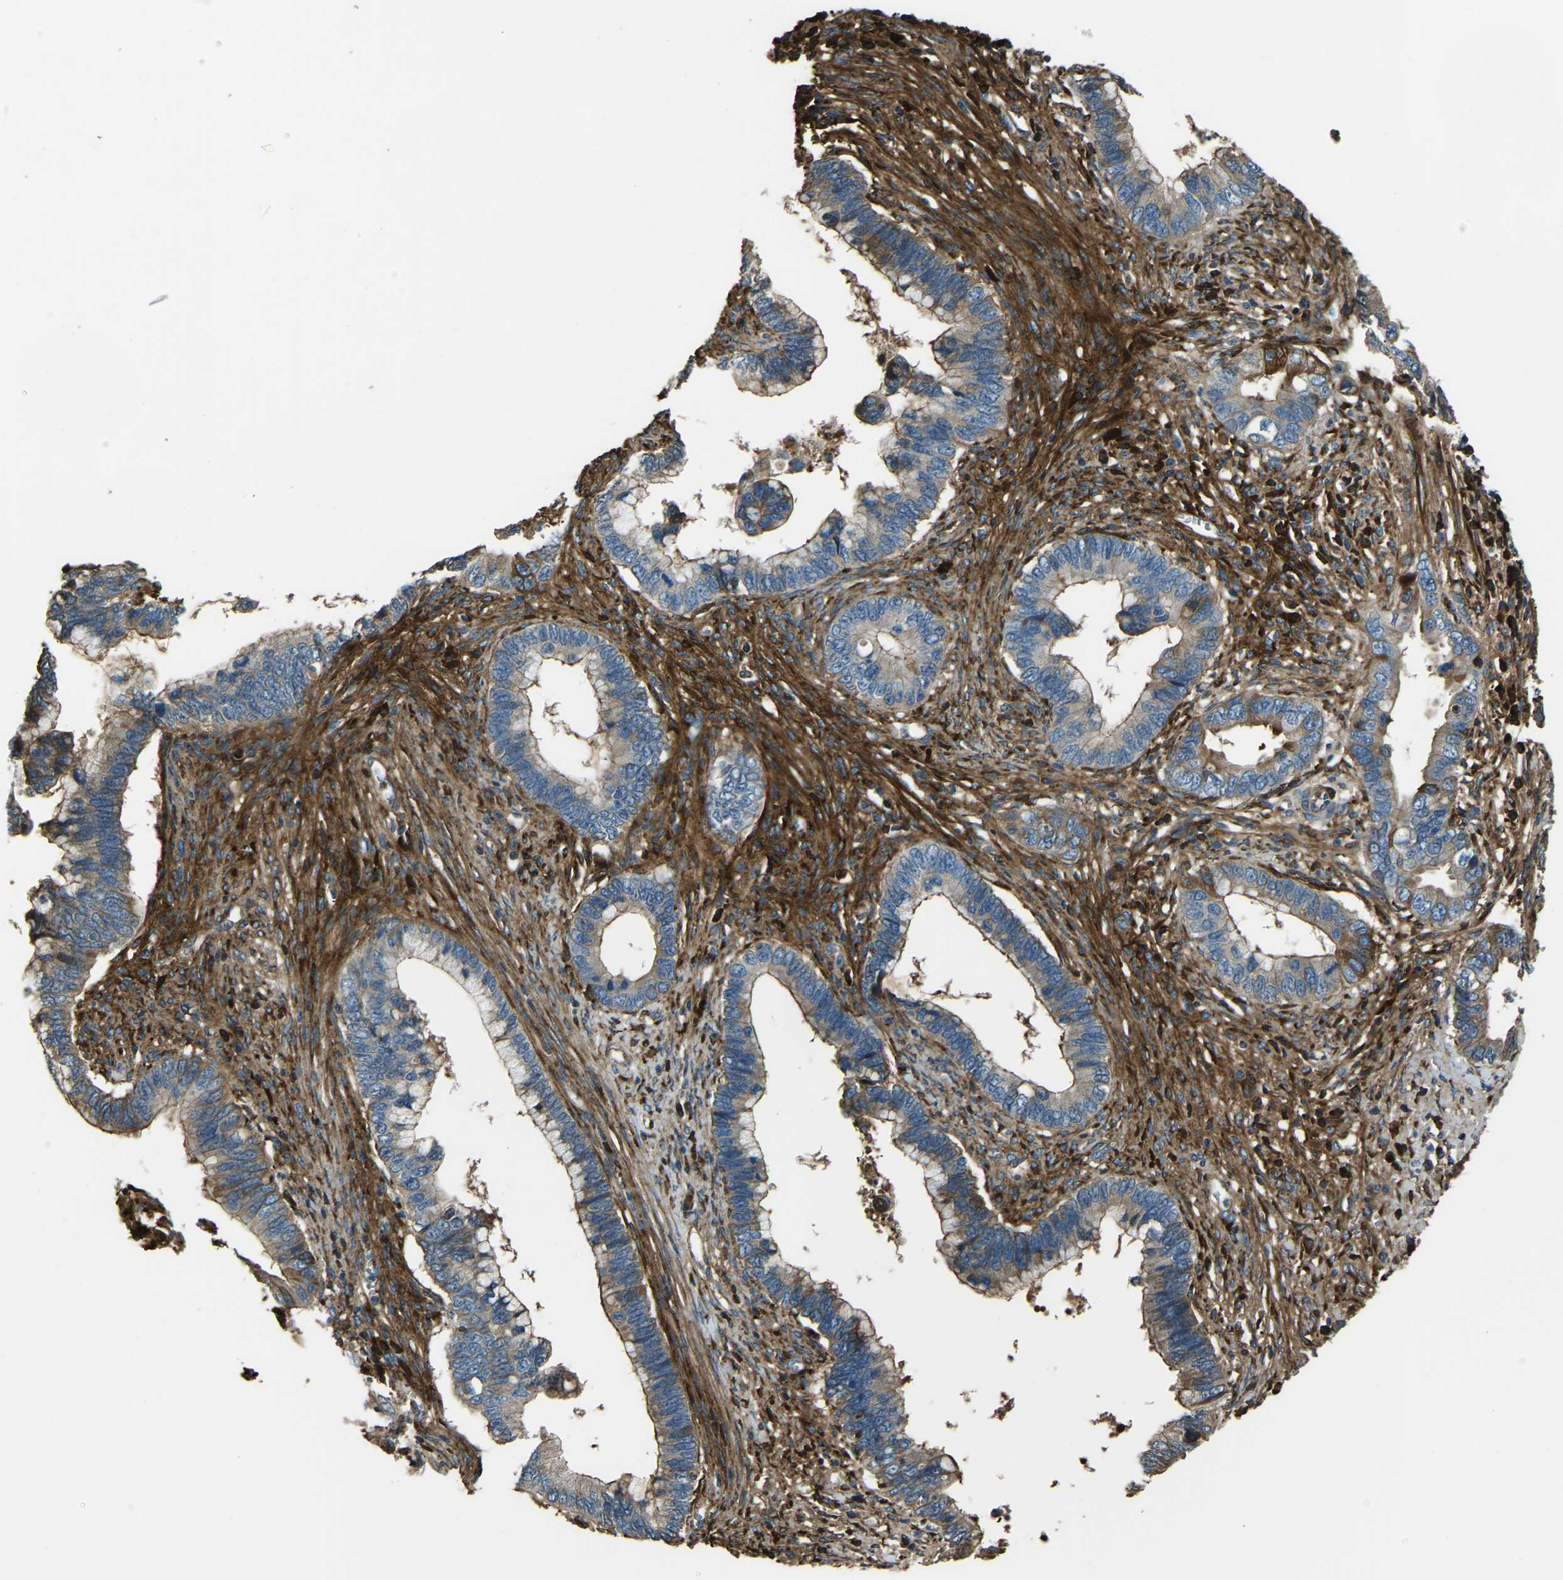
{"staining": {"intensity": "moderate", "quantity": ">75%", "location": "cytoplasmic/membranous"}, "tissue": "cervical cancer", "cell_type": "Tumor cells", "image_type": "cancer", "snomed": [{"axis": "morphology", "description": "Adenocarcinoma, NOS"}, {"axis": "topography", "description": "Cervix"}], "caption": "An image showing moderate cytoplasmic/membranous expression in approximately >75% of tumor cells in cervical adenocarcinoma, as visualized by brown immunohistochemical staining.", "gene": "COL3A1", "patient": {"sex": "female", "age": 44}}